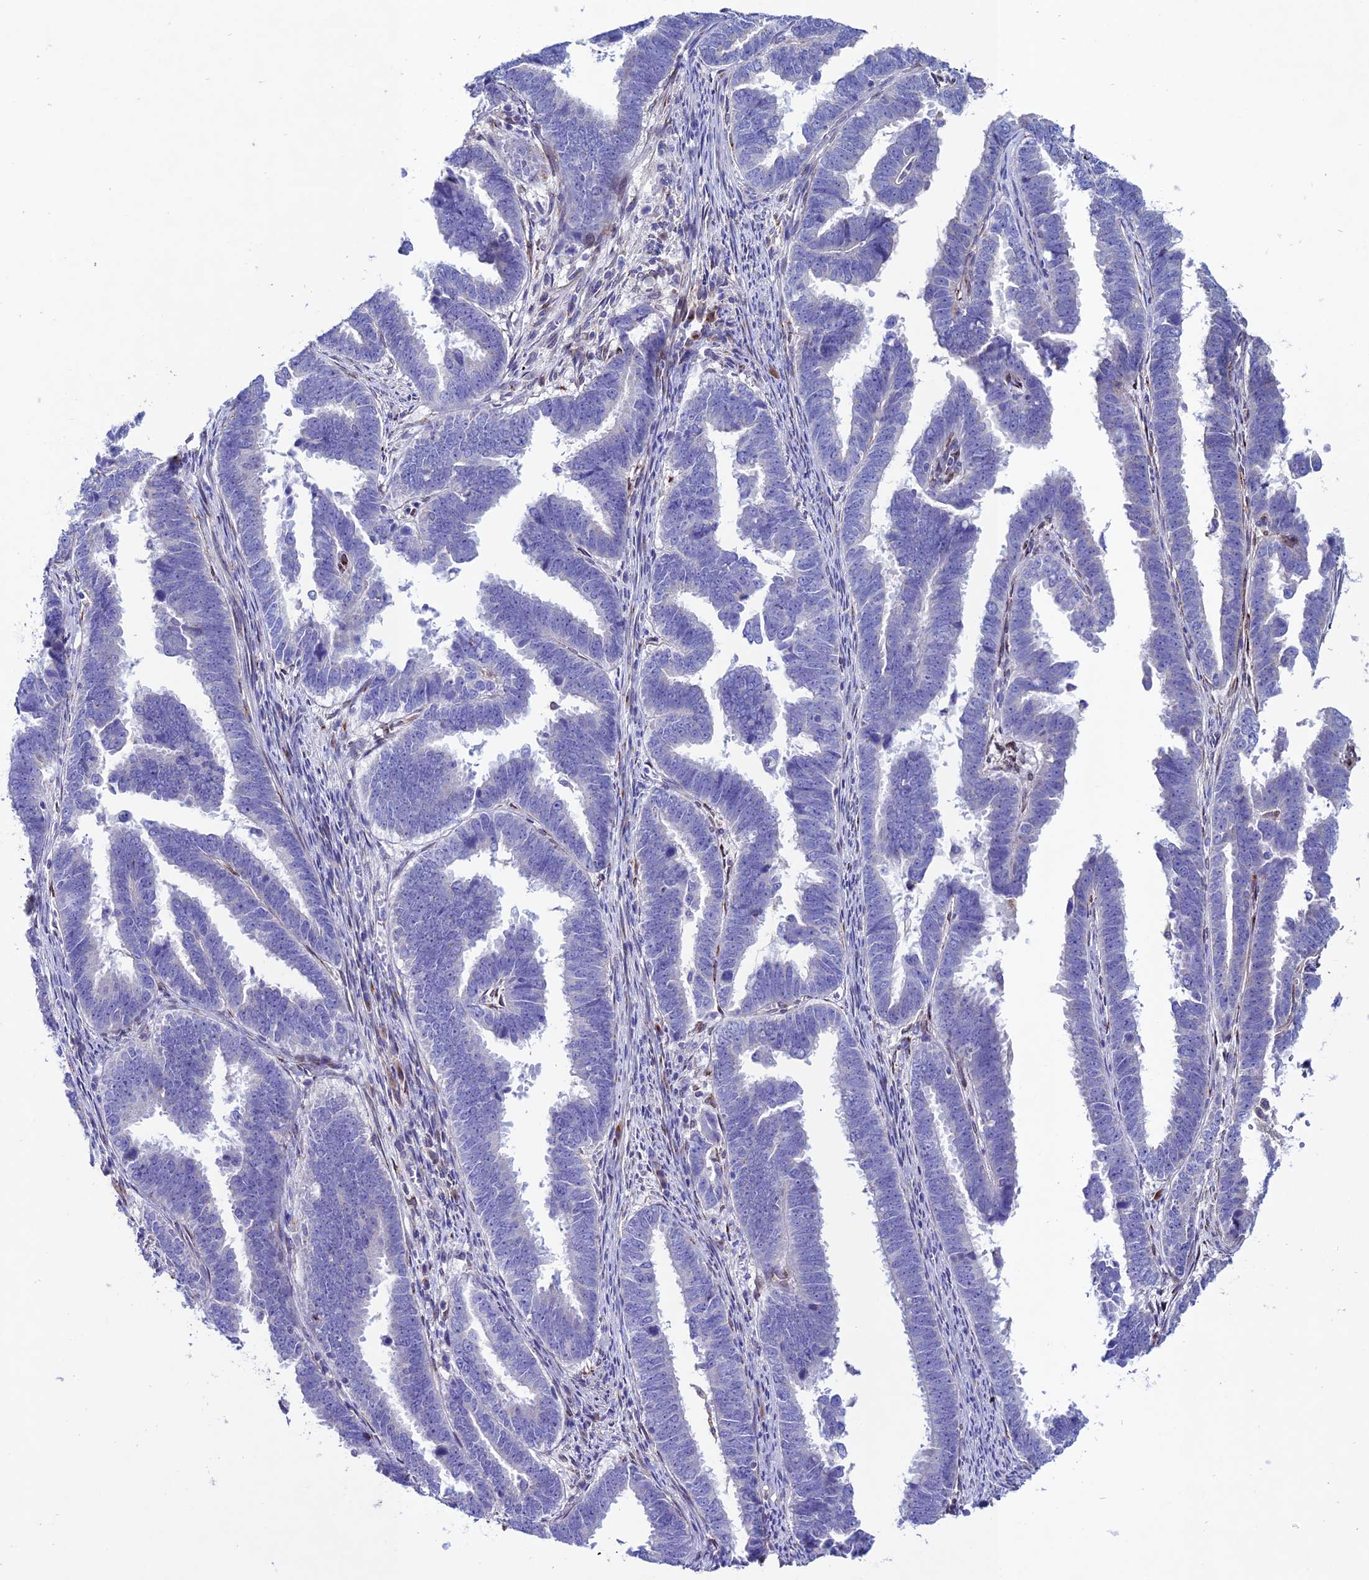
{"staining": {"intensity": "negative", "quantity": "none", "location": "none"}, "tissue": "endometrial cancer", "cell_type": "Tumor cells", "image_type": "cancer", "snomed": [{"axis": "morphology", "description": "Adenocarcinoma, NOS"}, {"axis": "topography", "description": "Endometrium"}], "caption": "Immunohistochemistry of human endometrial adenocarcinoma shows no expression in tumor cells.", "gene": "OR51Q1", "patient": {"sex": "female", "age": 75}}